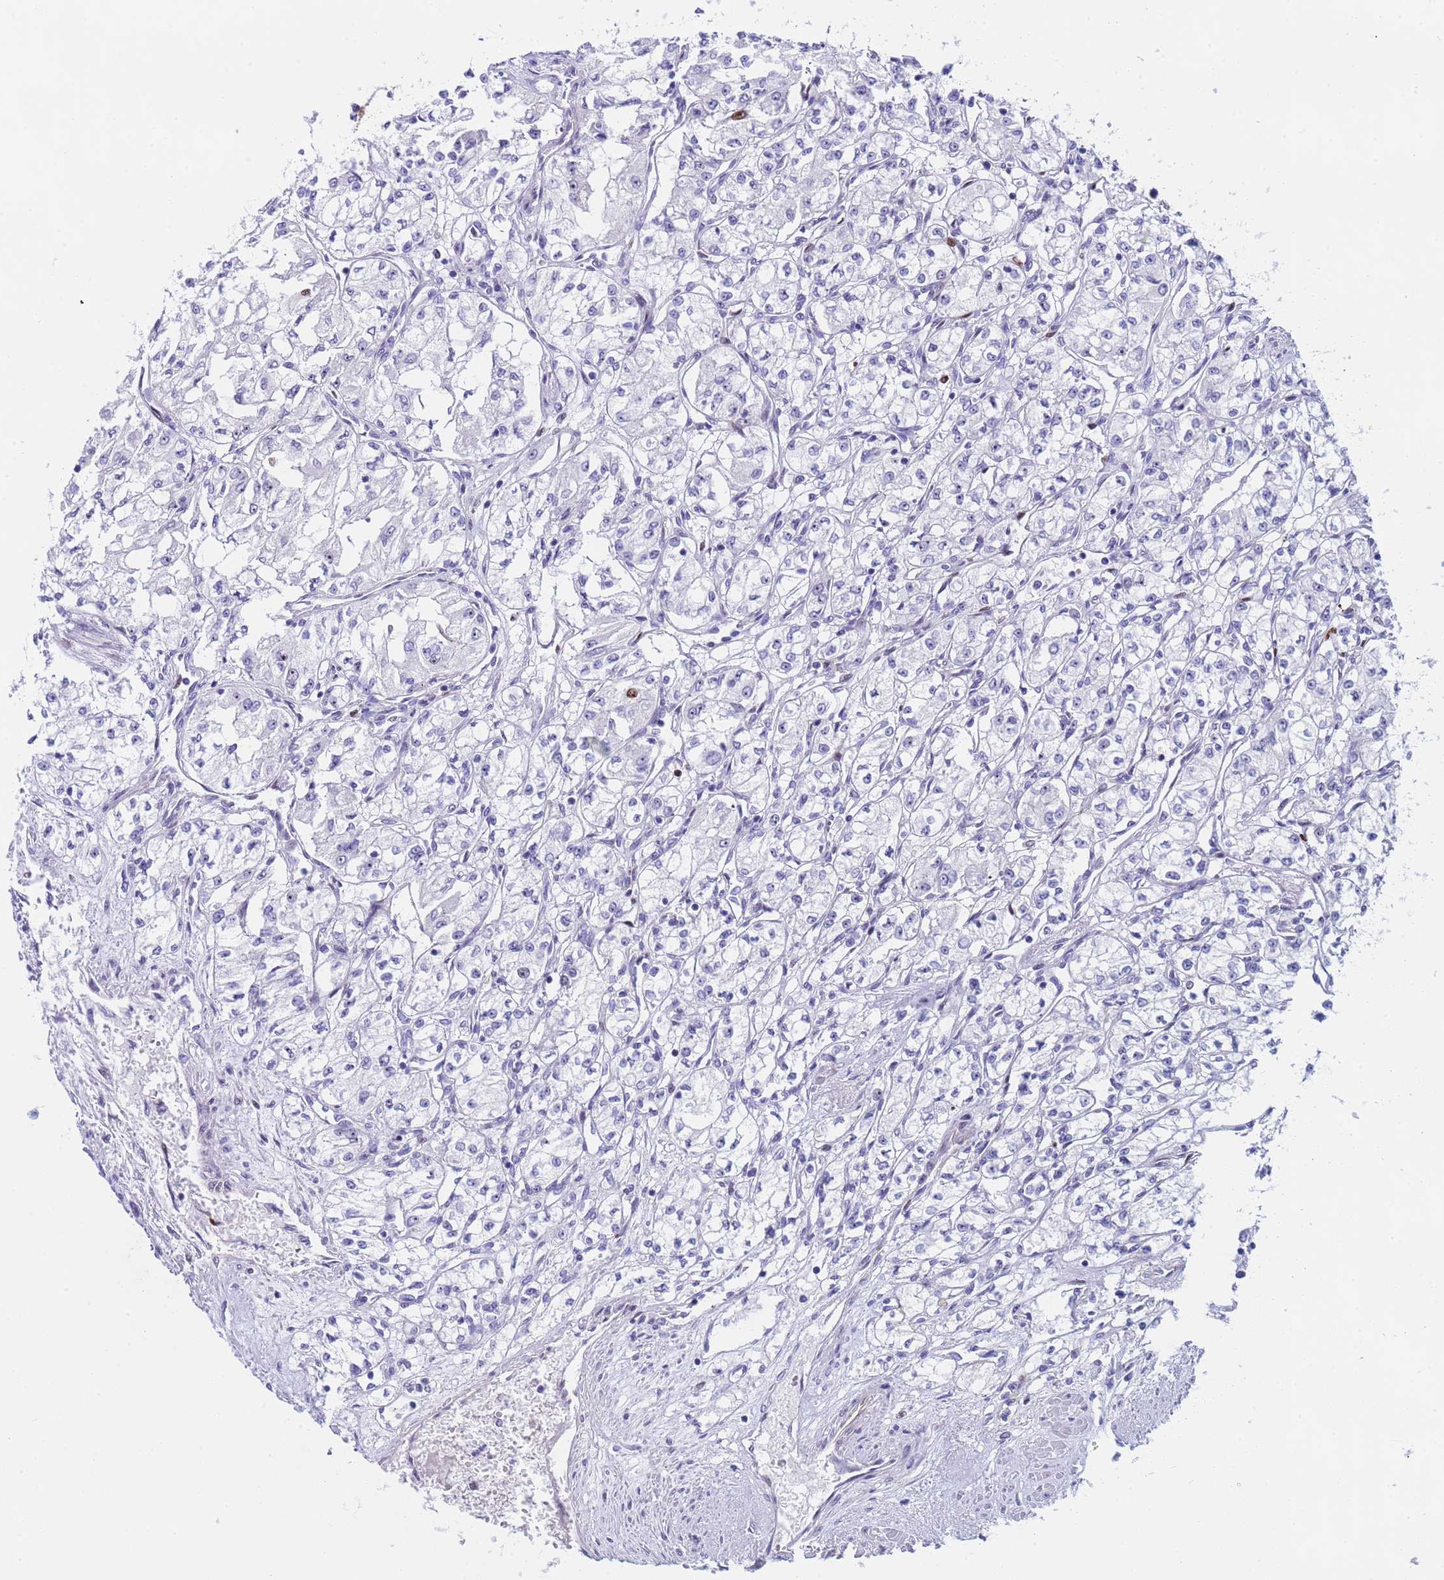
{"staining": {"intensity": "negative", "quantity": "none", "location": "none"}, "tissue": "renal cancer", "cell_type": "Tumor cells", "image_type": "cancer", "snomed": [{"axis": "morphology", "description": "Adenocarcinoma, NOS"}, {"axis": "topography", "description": "Kidney"}], "caption": "Tumor cells show no significant positivity in renal cancer (adenocarcinoma). (DAB (3,3'-diaminobenzidine) IHC, high magnification).", "gene": "POP5", "patient": {"sex": "male", "age": 59}}